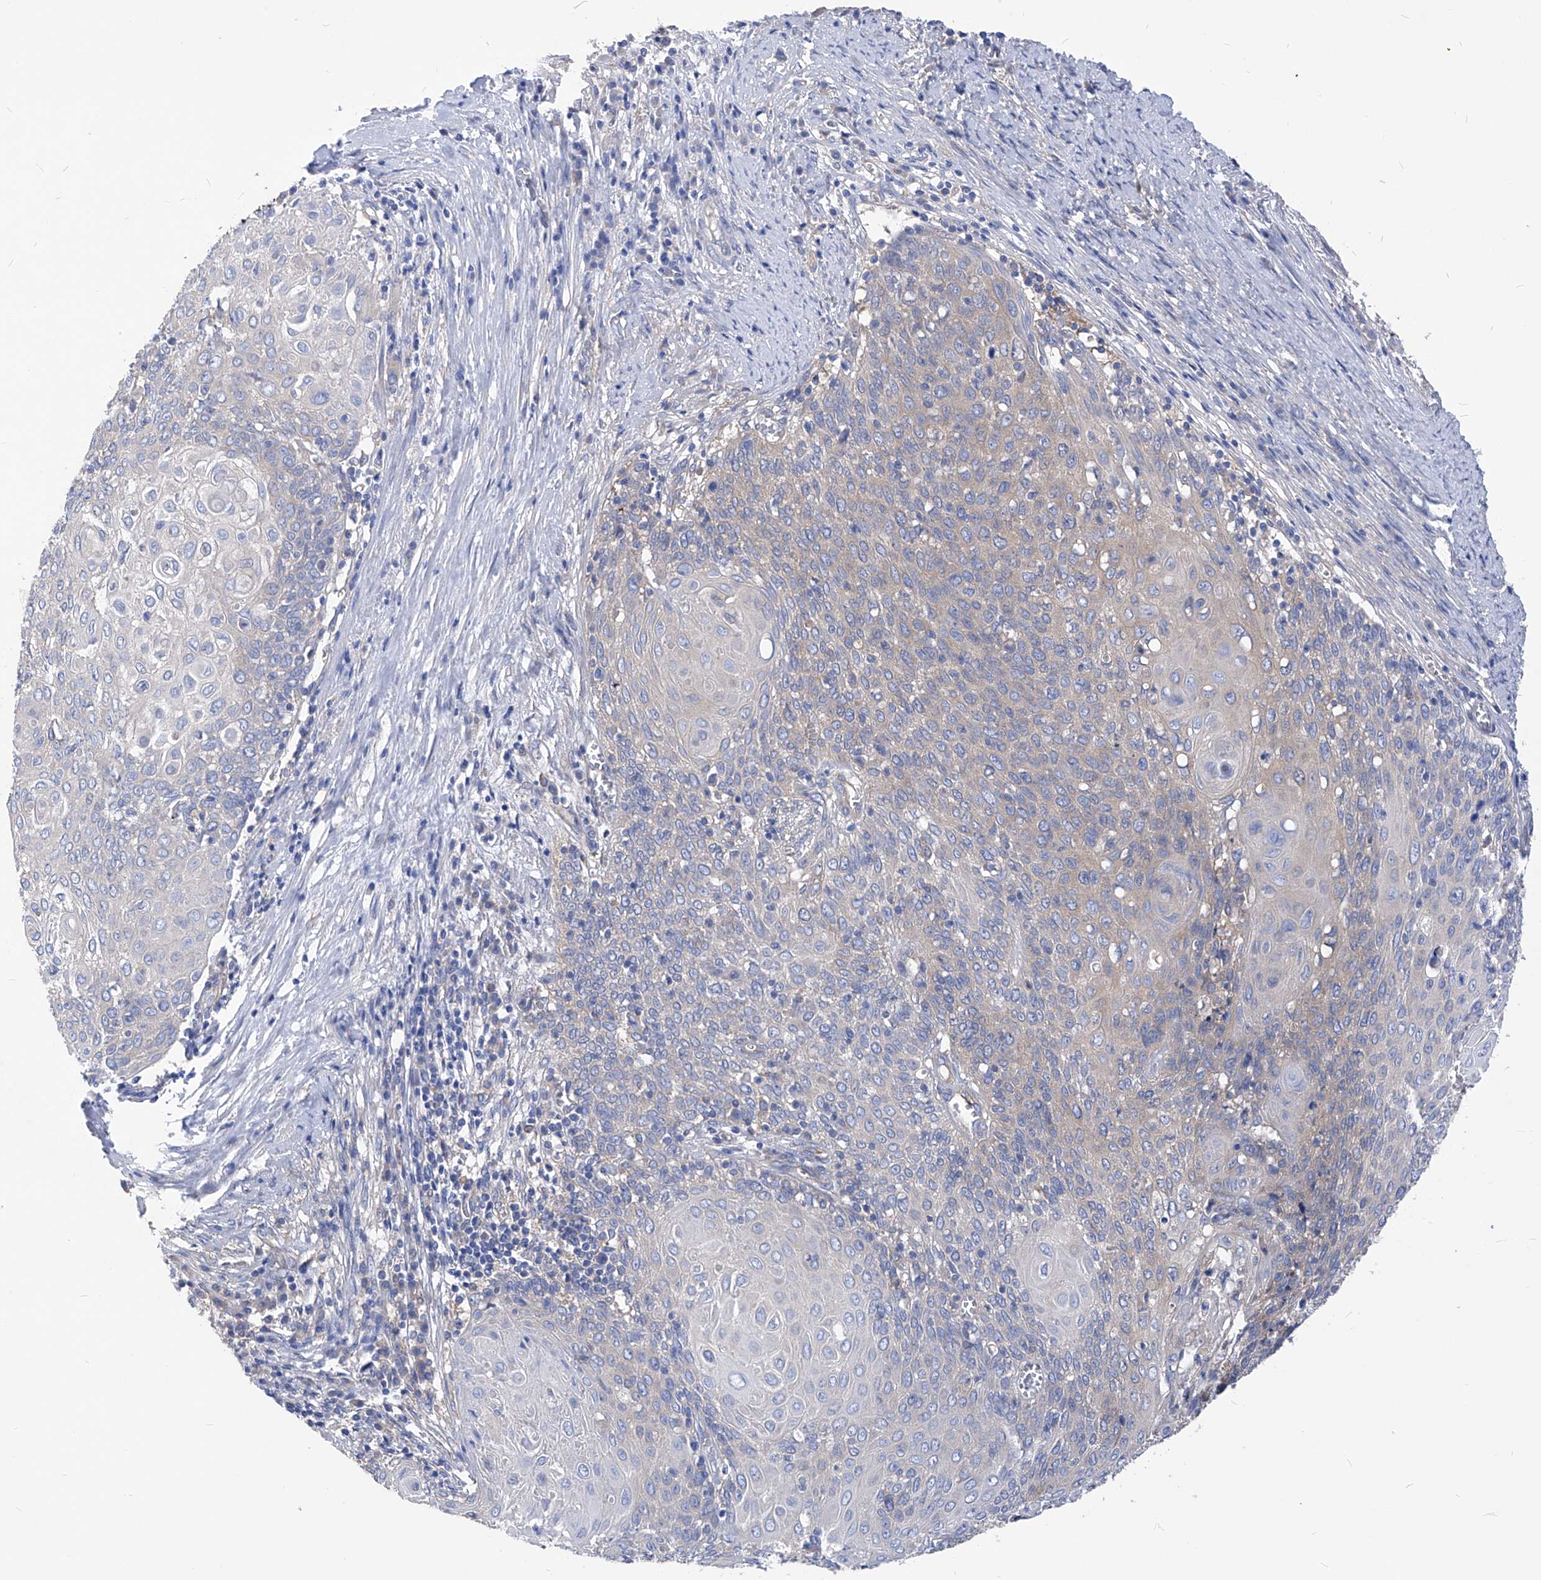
{"staining": {"intensity": "weak", "quantity": "<25%", "location": "cytoplasmic/membranous"}, "tissue": "cervical cancer", "cell_type": "Tumor cells", "image_type": "cancer", "snomed": [{"axis": "morphology", "description": "Squamous cell carcinoma, NOS"}, {"axis": "topography", "description": "Cervix"}], "caption": "Tumor cells show no significant staining in cervical squamous cell carcinoma.", "gene": "XPNPEP1", "patient": {"sex": "female", "age": 39}}